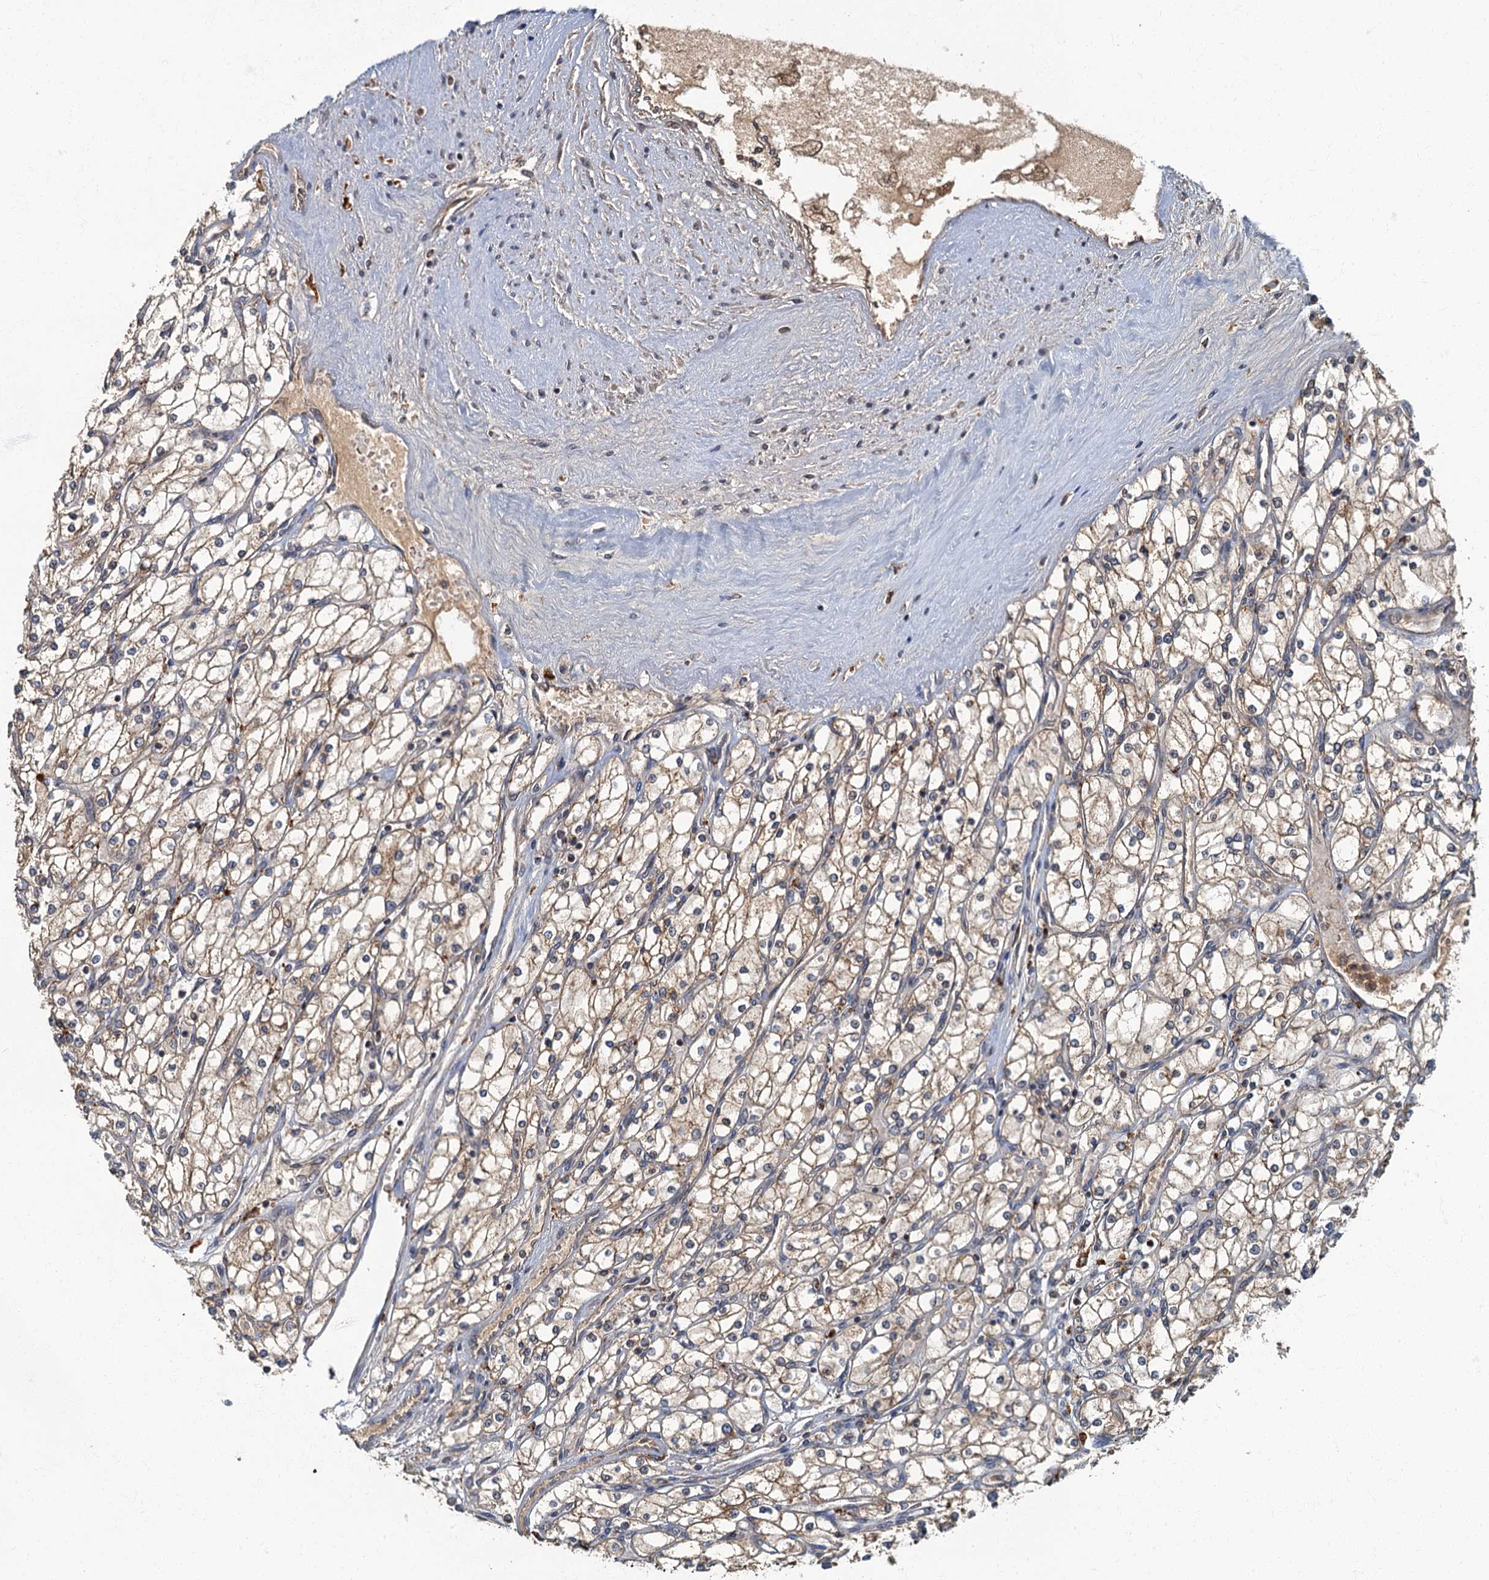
{"staining": {"intensity": "weak", "quantity": ">75%", "location": "cytoplasmic/membranous"}, "tissue": "renal cancer", "cell_type": "Tumor cells", "image_type": "cancer", "snomed": [{"axis": "morphology", "description": "Adenocarcinoma, NOS"}, {"axis": "topography", "description": "Kidney"}], "caption": "This micrograph exhibits immunohistochemistry staining of adenocarcinoma (renal), with low weak cytoplasmic/membranous positivity in about >75% of tumor cells.", "gene": "WDCP", "patient": {"sex": "male", "age": 80}}